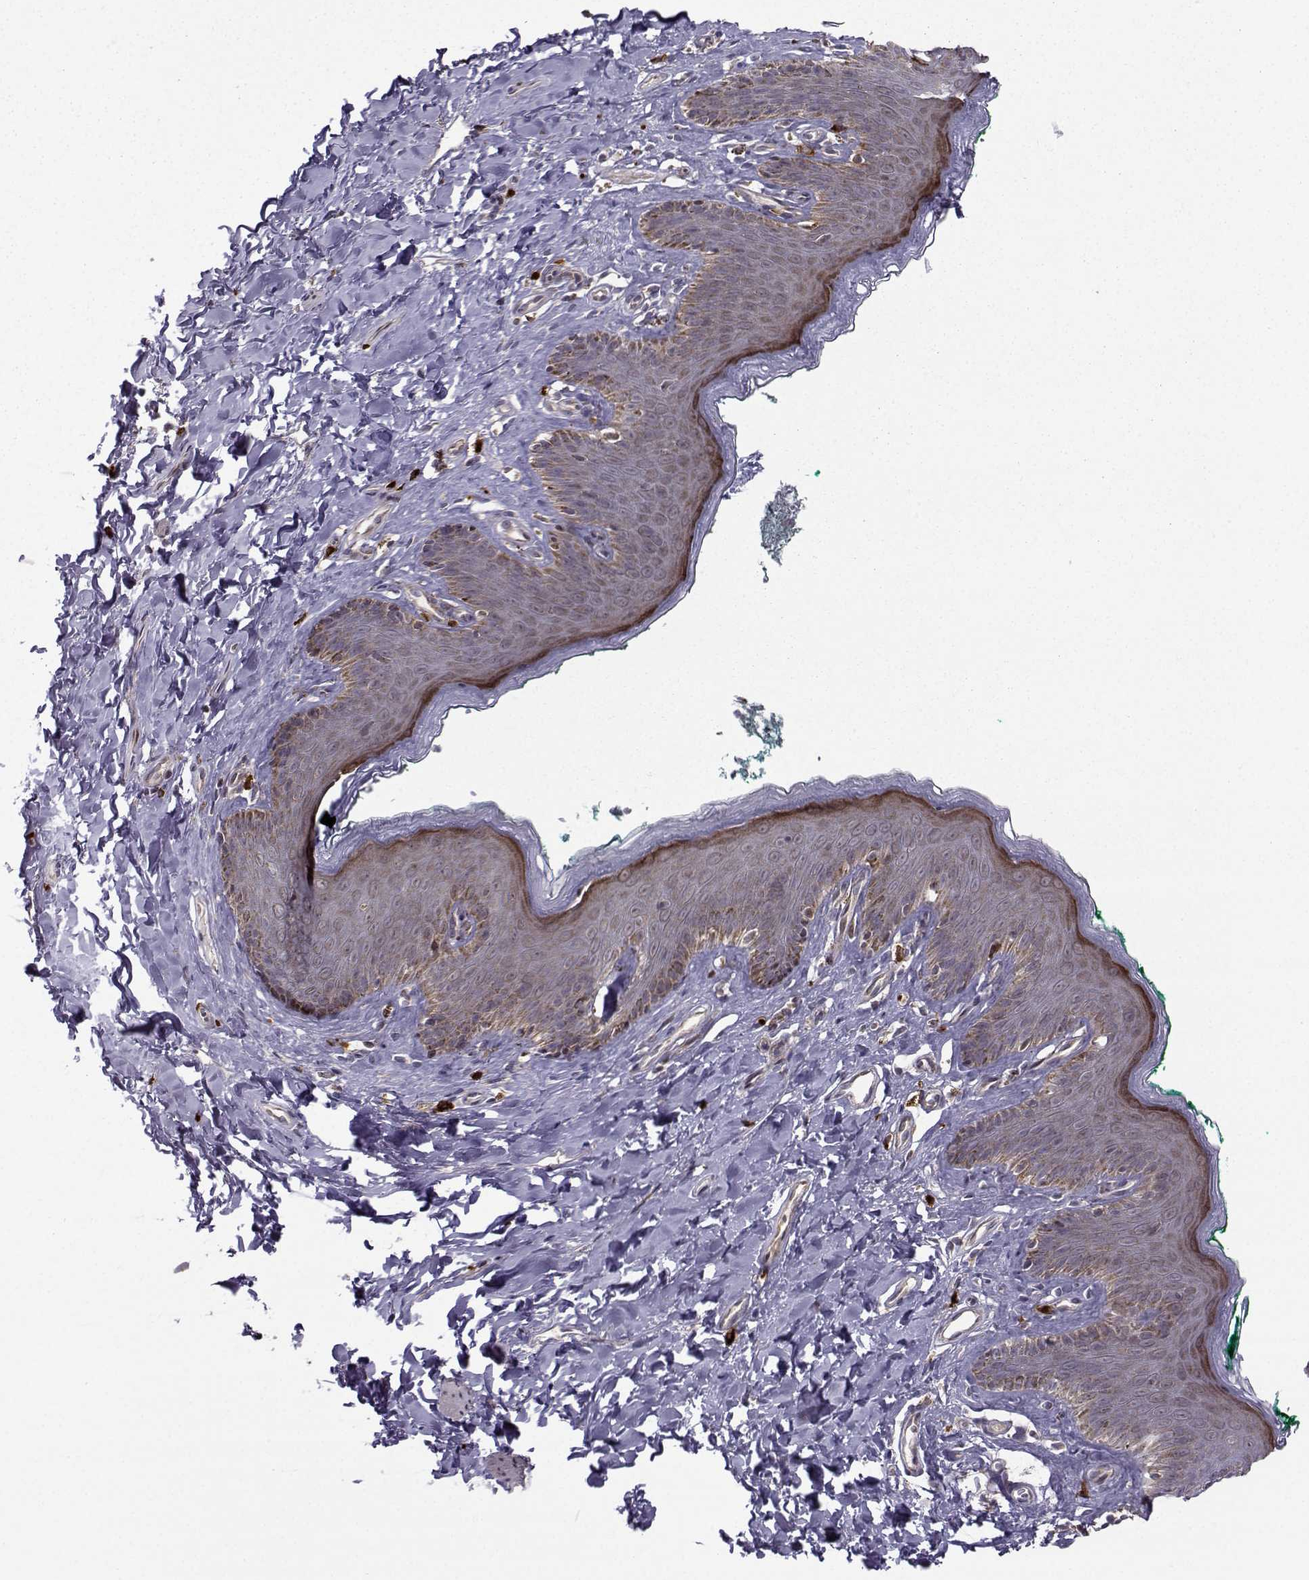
{"staining": {"intensity": "moderate", "quantity": "25%-75%", "location": "cytoplasmic/membranous"}, "tissue": "skin", "cell_type": "Epidermal cells", "image_type": "normal", "snomed": [{"axis": "morphology", "description": "Normal tissue, NOS"}, {"axis": "topography", "description": "Vulva"}], "caption": "Immunohistochemical staining of normal human skin demonstrates medium levels of moderate cytoplasmic/membranous staining in approximately 25%-75% of epidermal cells. (DAB IHC, brown staining for protein, blue staining for nuclei).", "gene": "NECAB3", "patient": {"sex": "female", "age": 66}}